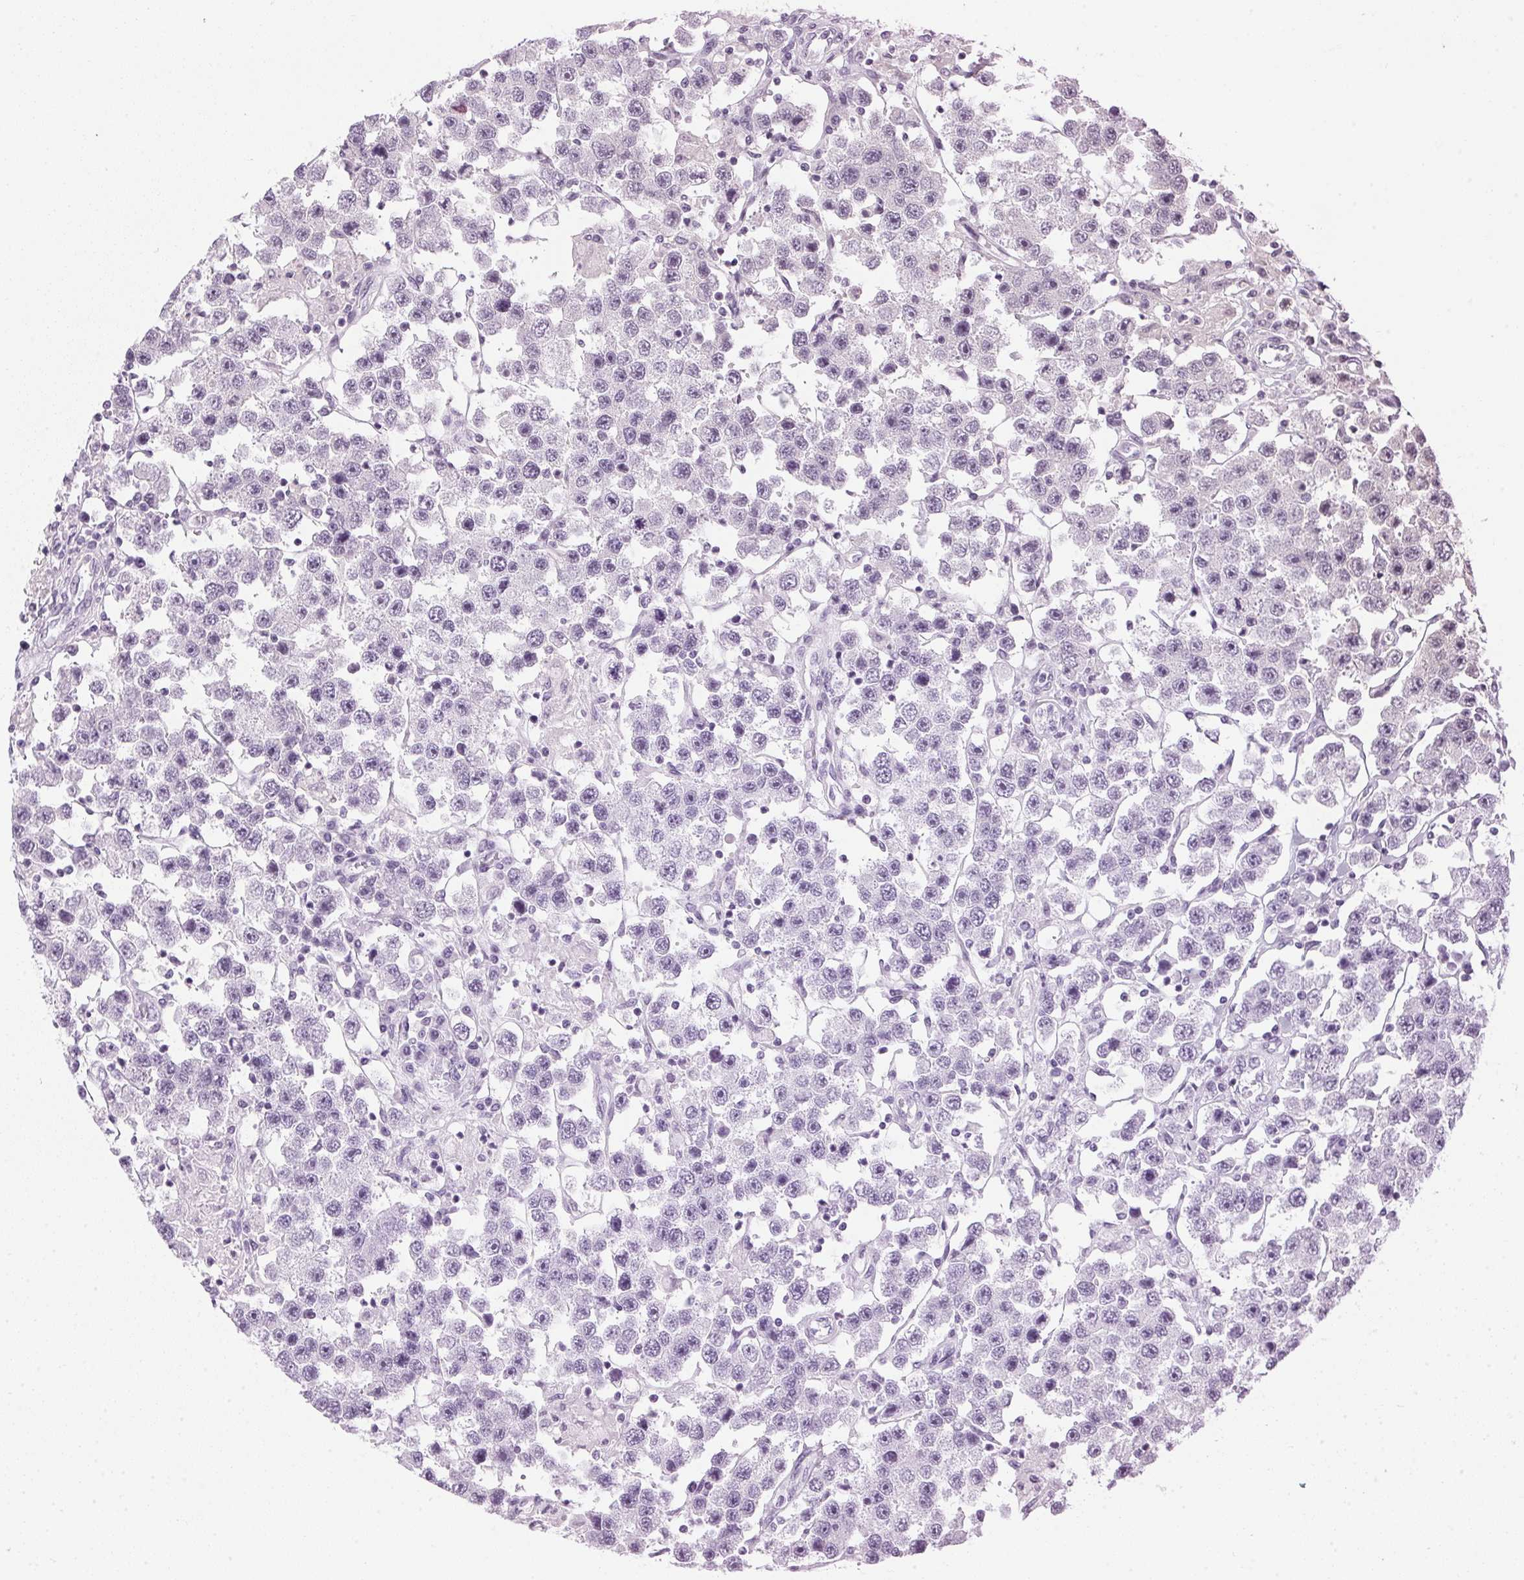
{"staining": {"intensity": "negative", "quantity": "none", "location": "none"}, "tissue": "testis cancer", "cell_type": "Tumor cells", "image_type": "cancer", "snomed": [{"axis": "morphology", "description": "Seminoma, NOS"}, {"axis": "topography", "description": "Testis"}], "caption": "There is no significant positivity in tumor cells of seminoma (testis).", "gene": "SP7", "patient": {"sex": "male", "age": 45}}